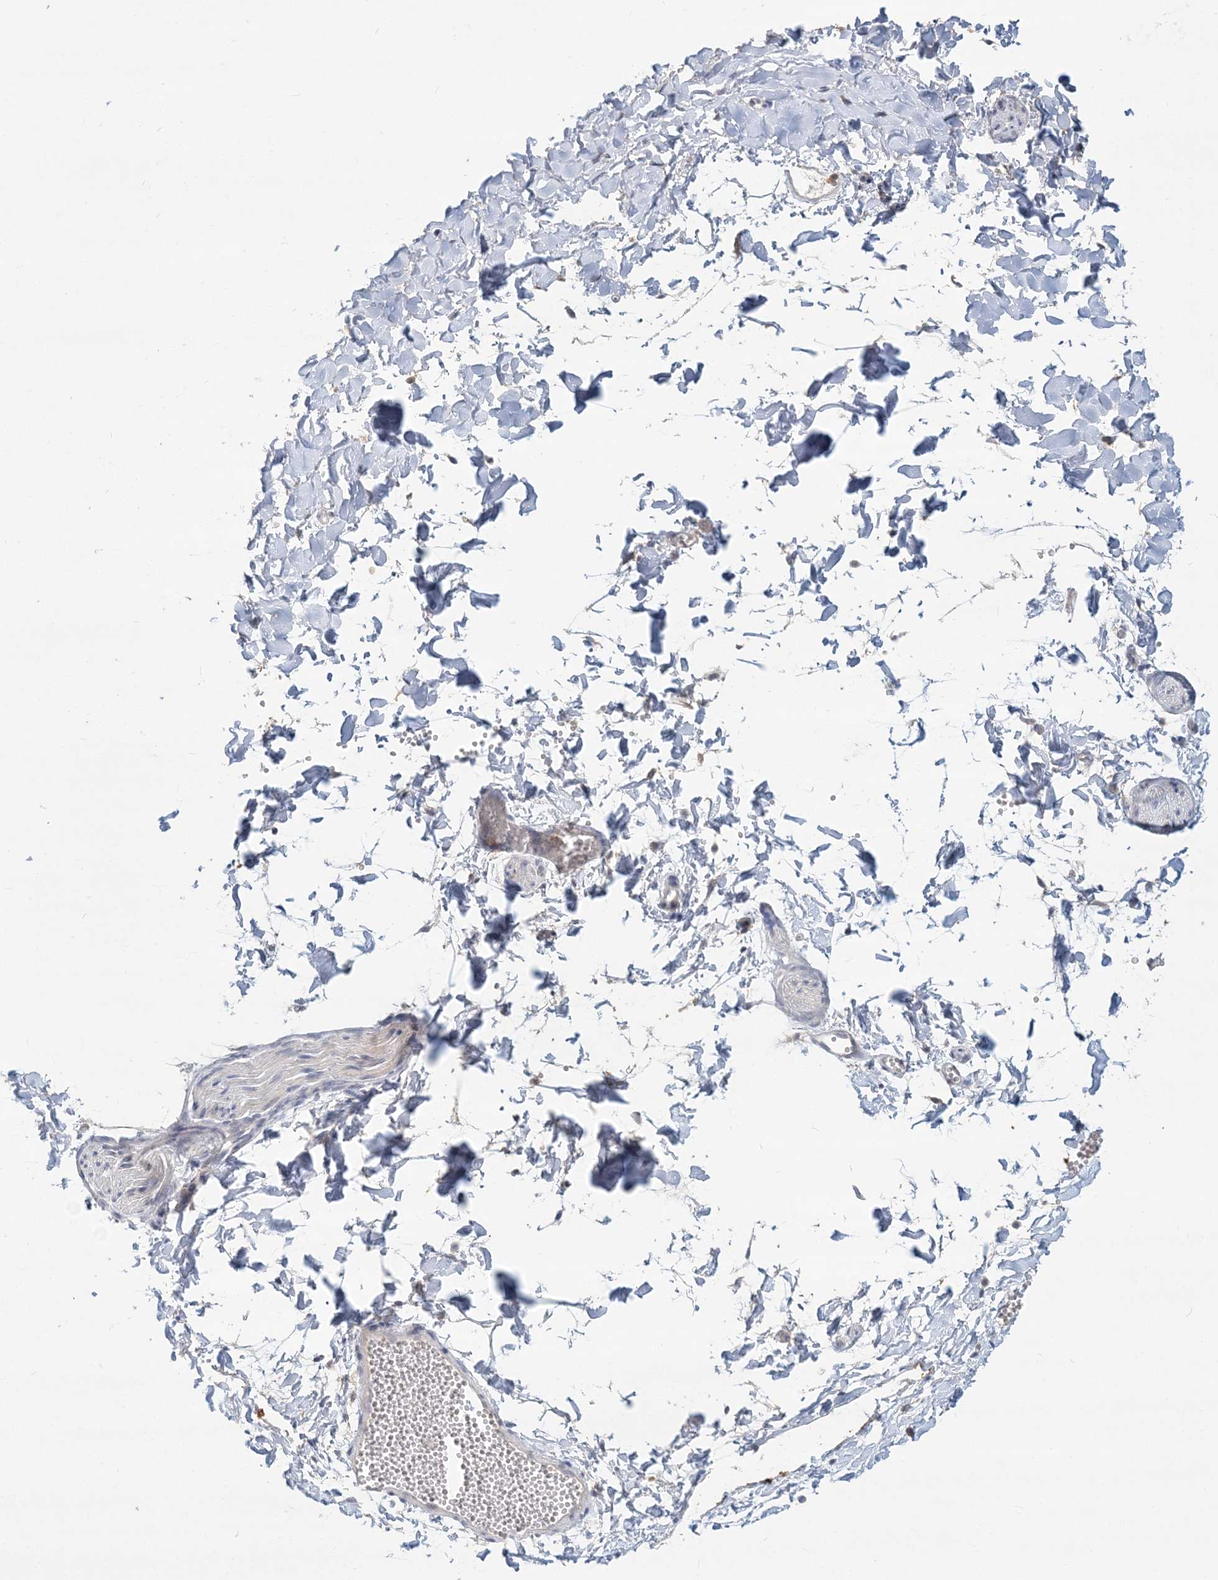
{"staining": {"intensity": "negative", "quantity": "none", "location": "none"}, "tissue": "adipose tissue", "cell_type": "Adipocytes", "image_type": "normal", "snomed": [{"axis": "morphology", "description": "Normal tissue, NOS"}, {"axis": "topography", "description": "Gallbladder"}, {"axis": "topography", "description": "Peripheral nerve tissue"}], "caption": "The histopathology image demonstrates no significant positivity in adipocytes of adipose tissue. The staining was performed using DAB (3,3'-diaminobenzidine) to visualize the protein expression in brown, while the nuclei were stained in blue with hematoxylin (Magnification: 20x).", "gene": "ANKS1A", "patient": {"sex": "male", "age": 38}}